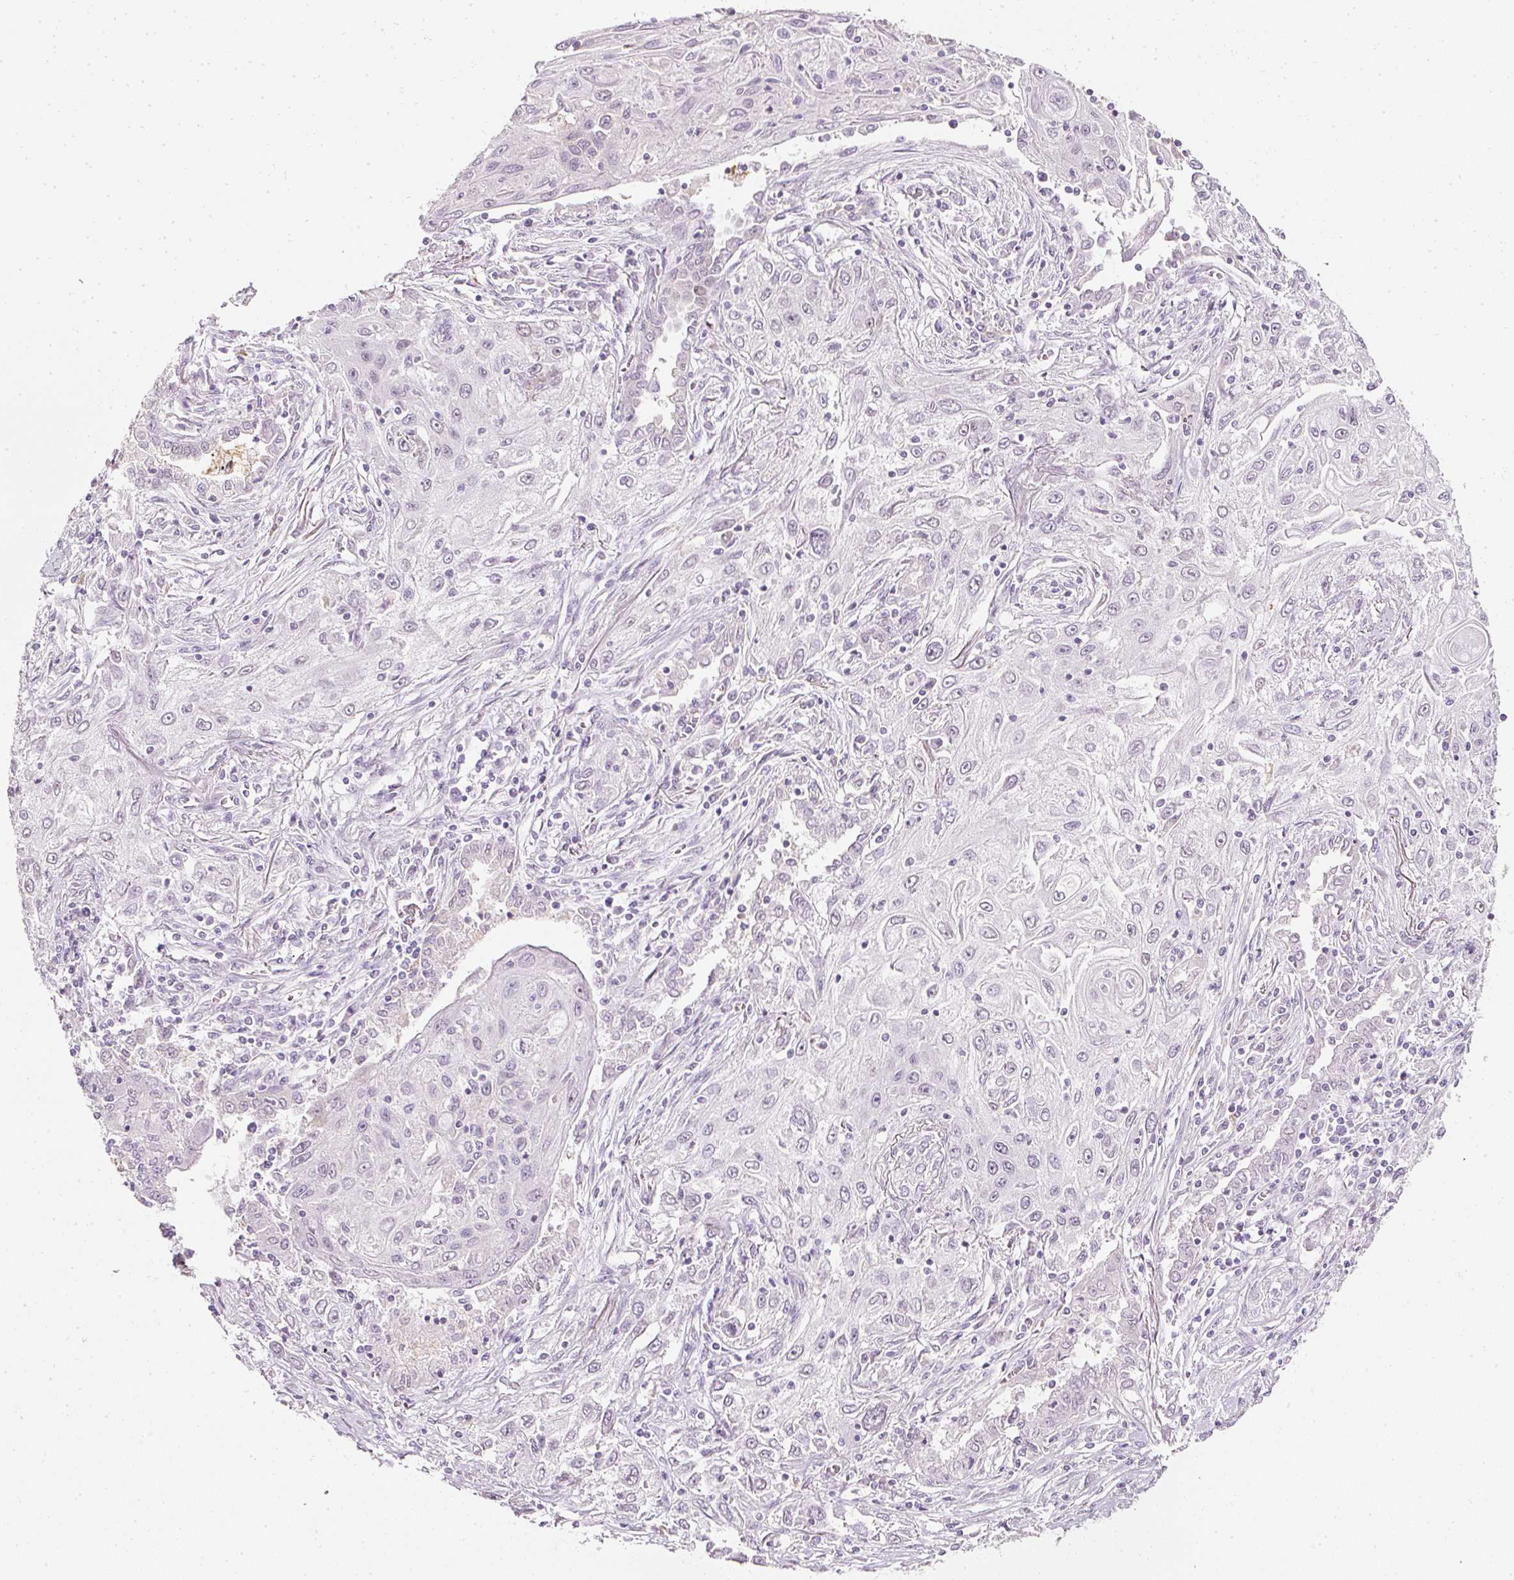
{"staining": {"intensity": "weak", "quantity": "<25%", "location": "nuclear"}, "tissue": "lung cancer", "cell_type": "Tumor cells", "image_type": "cancer", "snomed": [{"axis": "morphology", "description": "Squamous cell carcinoma, NOS"}, {"axis": "topography", "description": "Lung"}], "caption": "High power microscopy histopathology image of an immunohistochemistry (IHC) micrograph of lung cancer, revealing no significant positivity in tumor cells. The staining is performed using DAB brown chromogen with nuclei counter-stained in using hematoxylin.", "gene": "ELAVL3", "patient": {"sex": "female", "age": 69}}